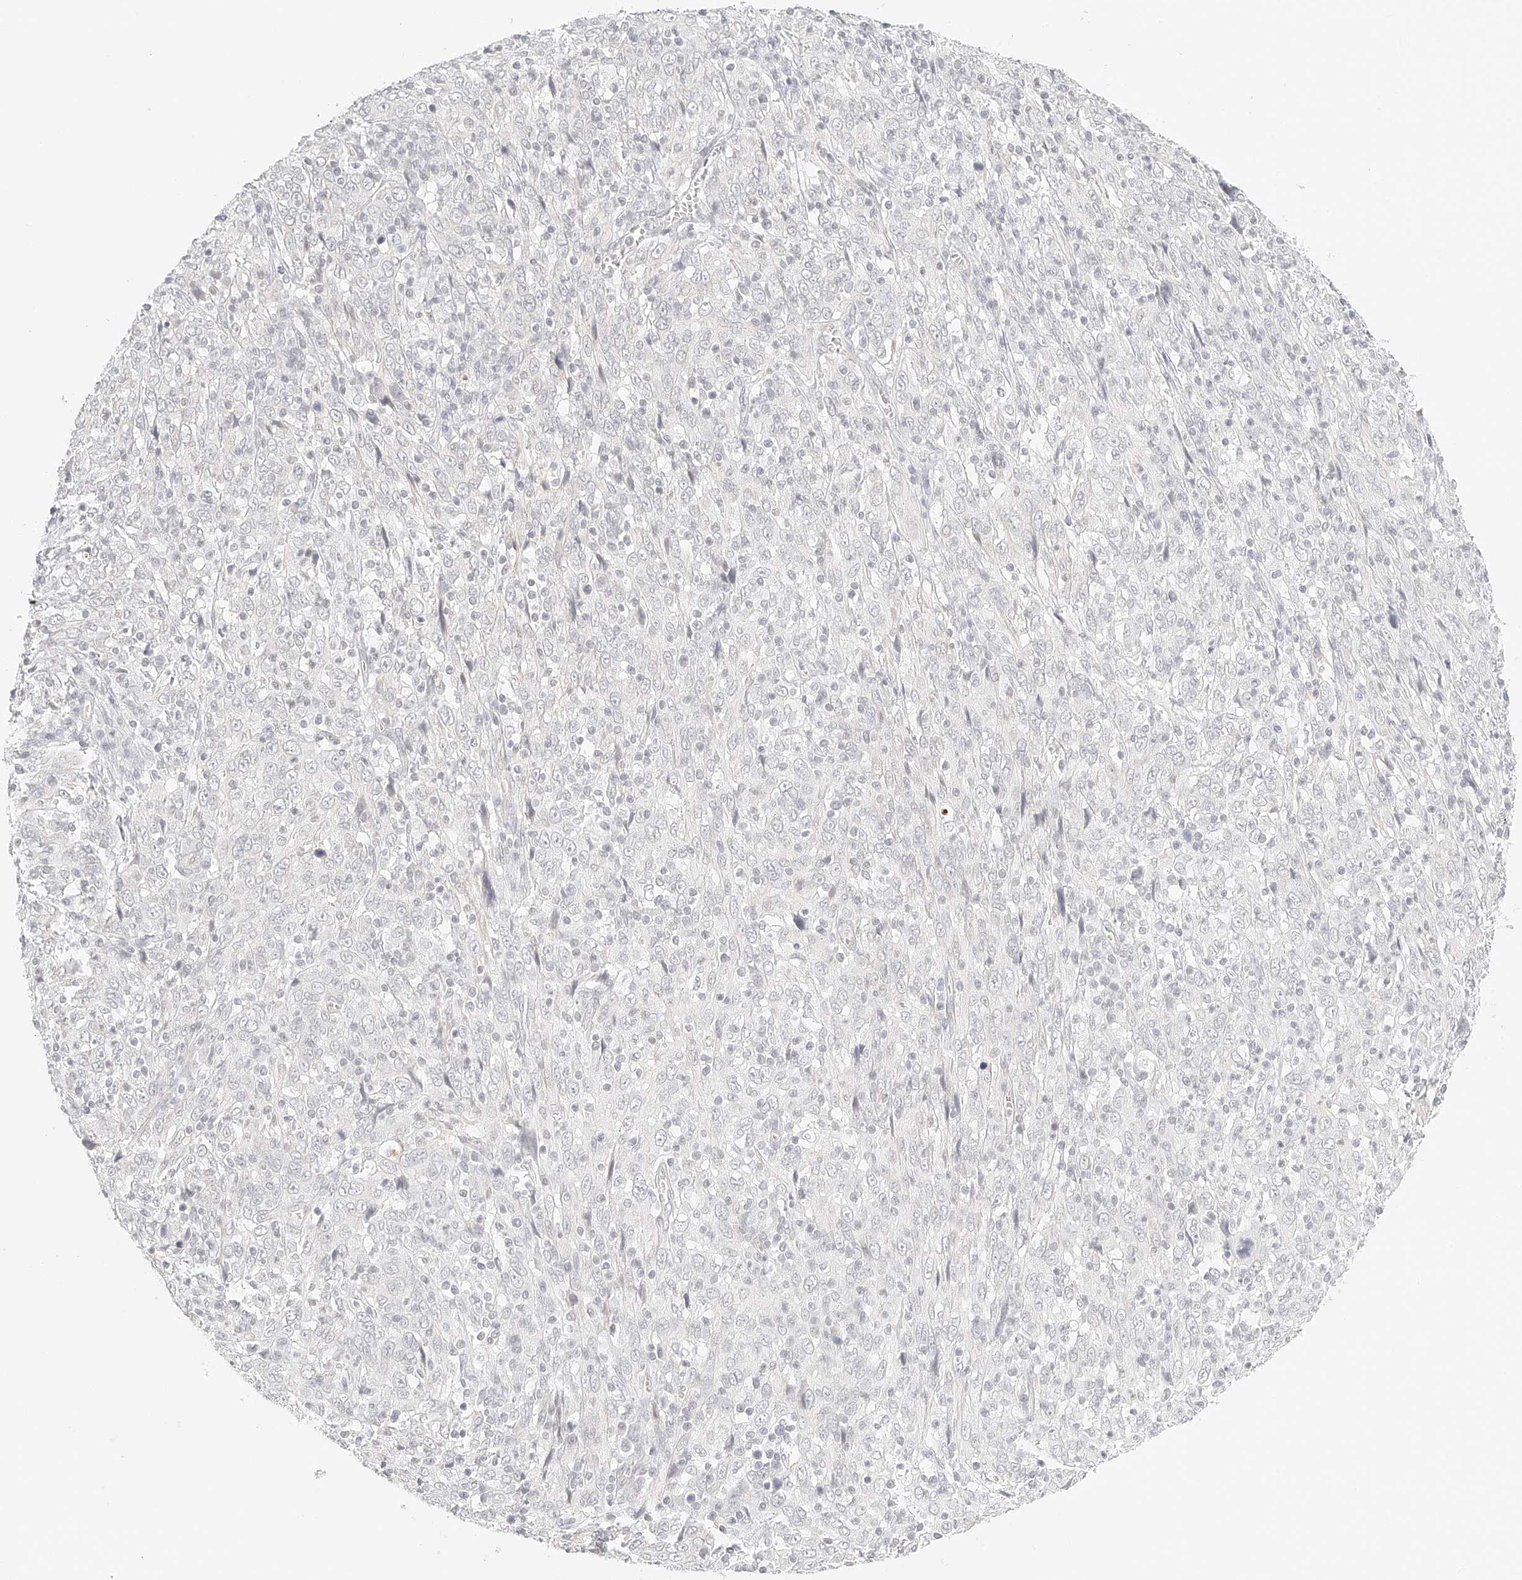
{"staining": {"intensity": "negative", "quantity": "none", "location": "none"}, "tissue": "cervical cancer", "cell_type": "Tumor cells", "image_type": "cancer", "snomed": [{"axis": "morphology", "description": "Squamous cell carcinoma, NOS"}, {"axis": "topography", "description": "Cervix"}], "caption": "Immunohistochemistry (IHC) micrograph of neoplastic tissue: cervical cancer (squamous cell carcinoma) stained with DAB (3,3'-diaminobenzidine) demonstrates no significant protein staining in tumor cells.", "gene": "ZFP69", "patient": {"sex": "female", "age": 46}}